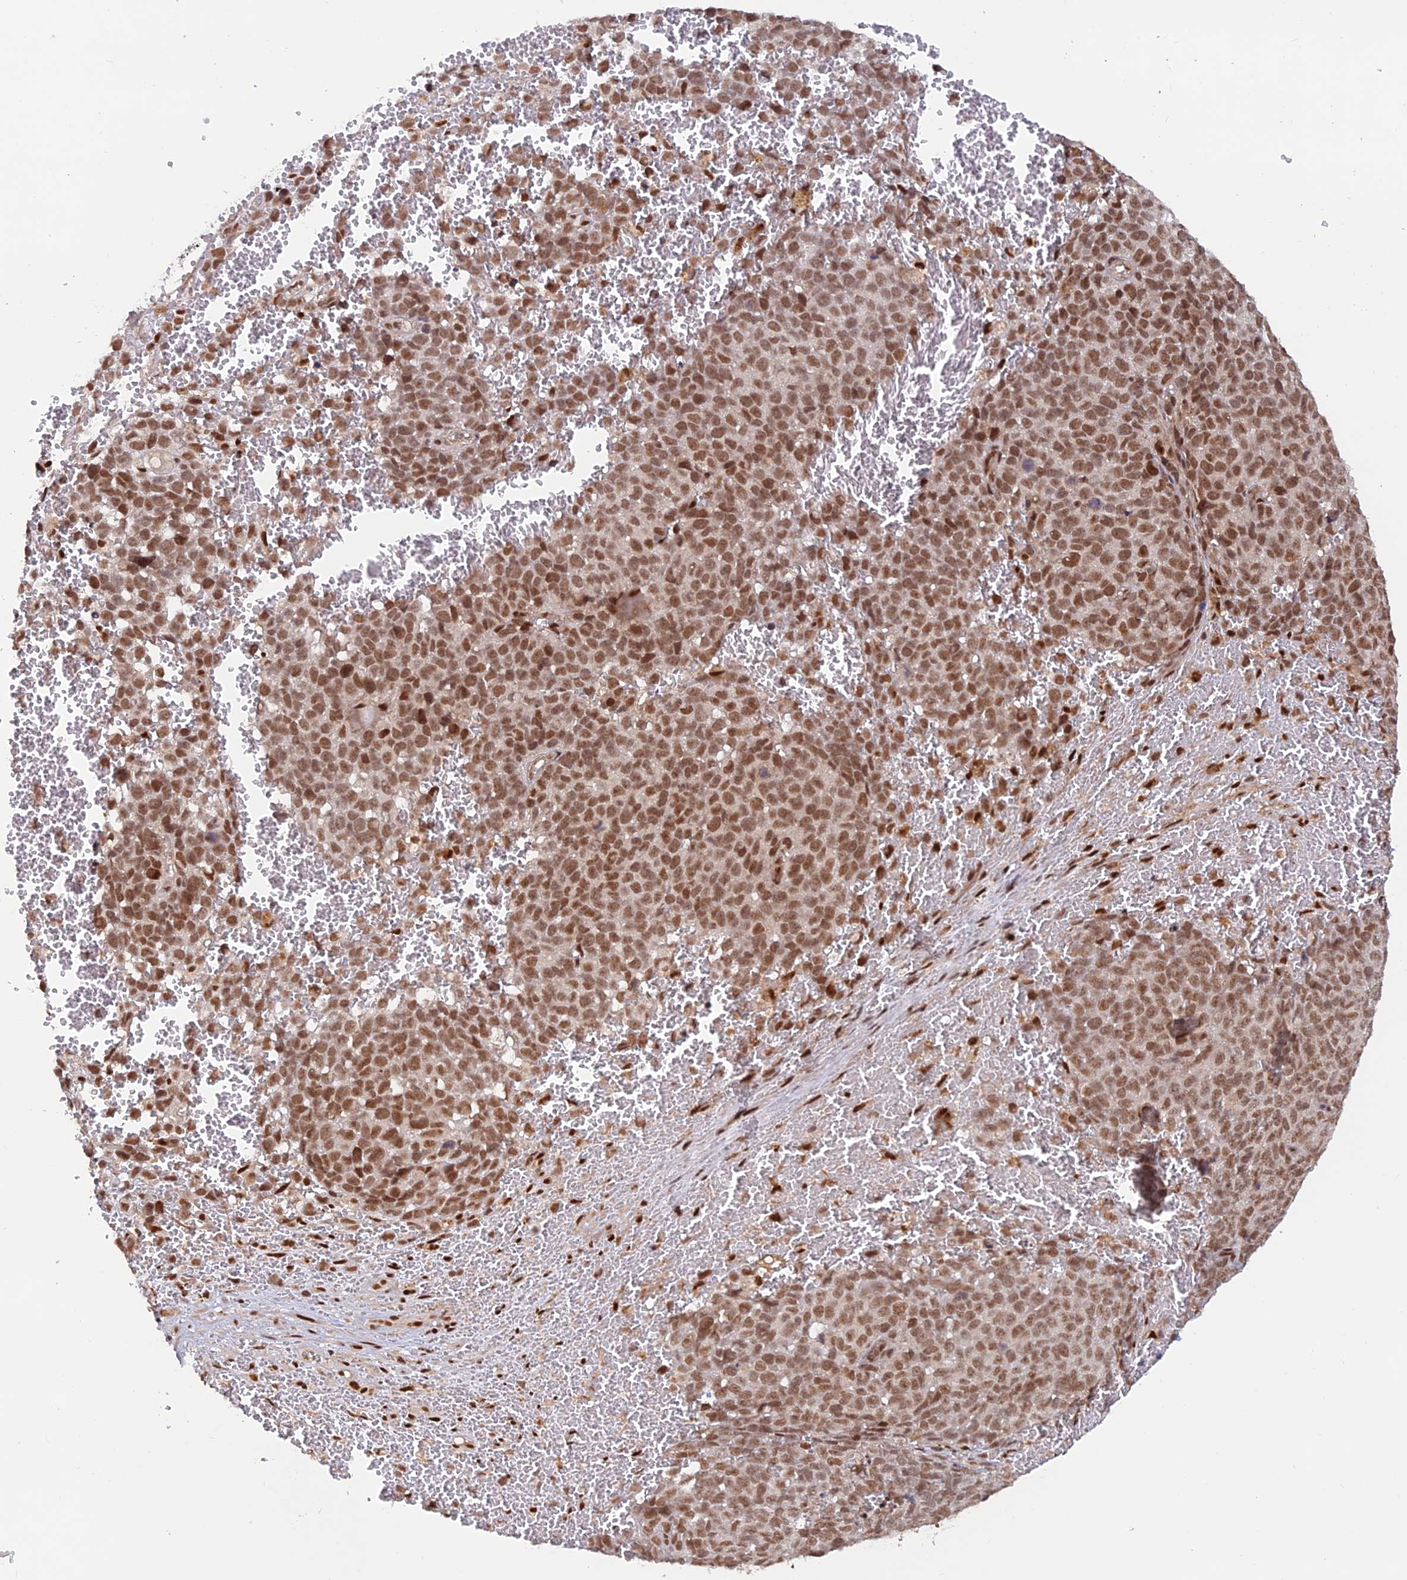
{"staining": {"intensity": "moderate", "quantity": ">75%", "location": "nuclear"}, "tissue": "melanoma", "cell_type": "Tumor cells", "image_type": "cancer", "snomed": [{"axis": "morphology", "description": "Malignant melanoma, NOS"}, {"axis": "topography", "description": "Nose, NOS"}], "caption": "Moderate nuclear positivity is seen in approximately >75% of tumor cells in melanoma. The protein is shown in brown color, while the nuclei are stained blue.", "gene": "ZNF565", "patient": {"sex": "female", "age": 48}}